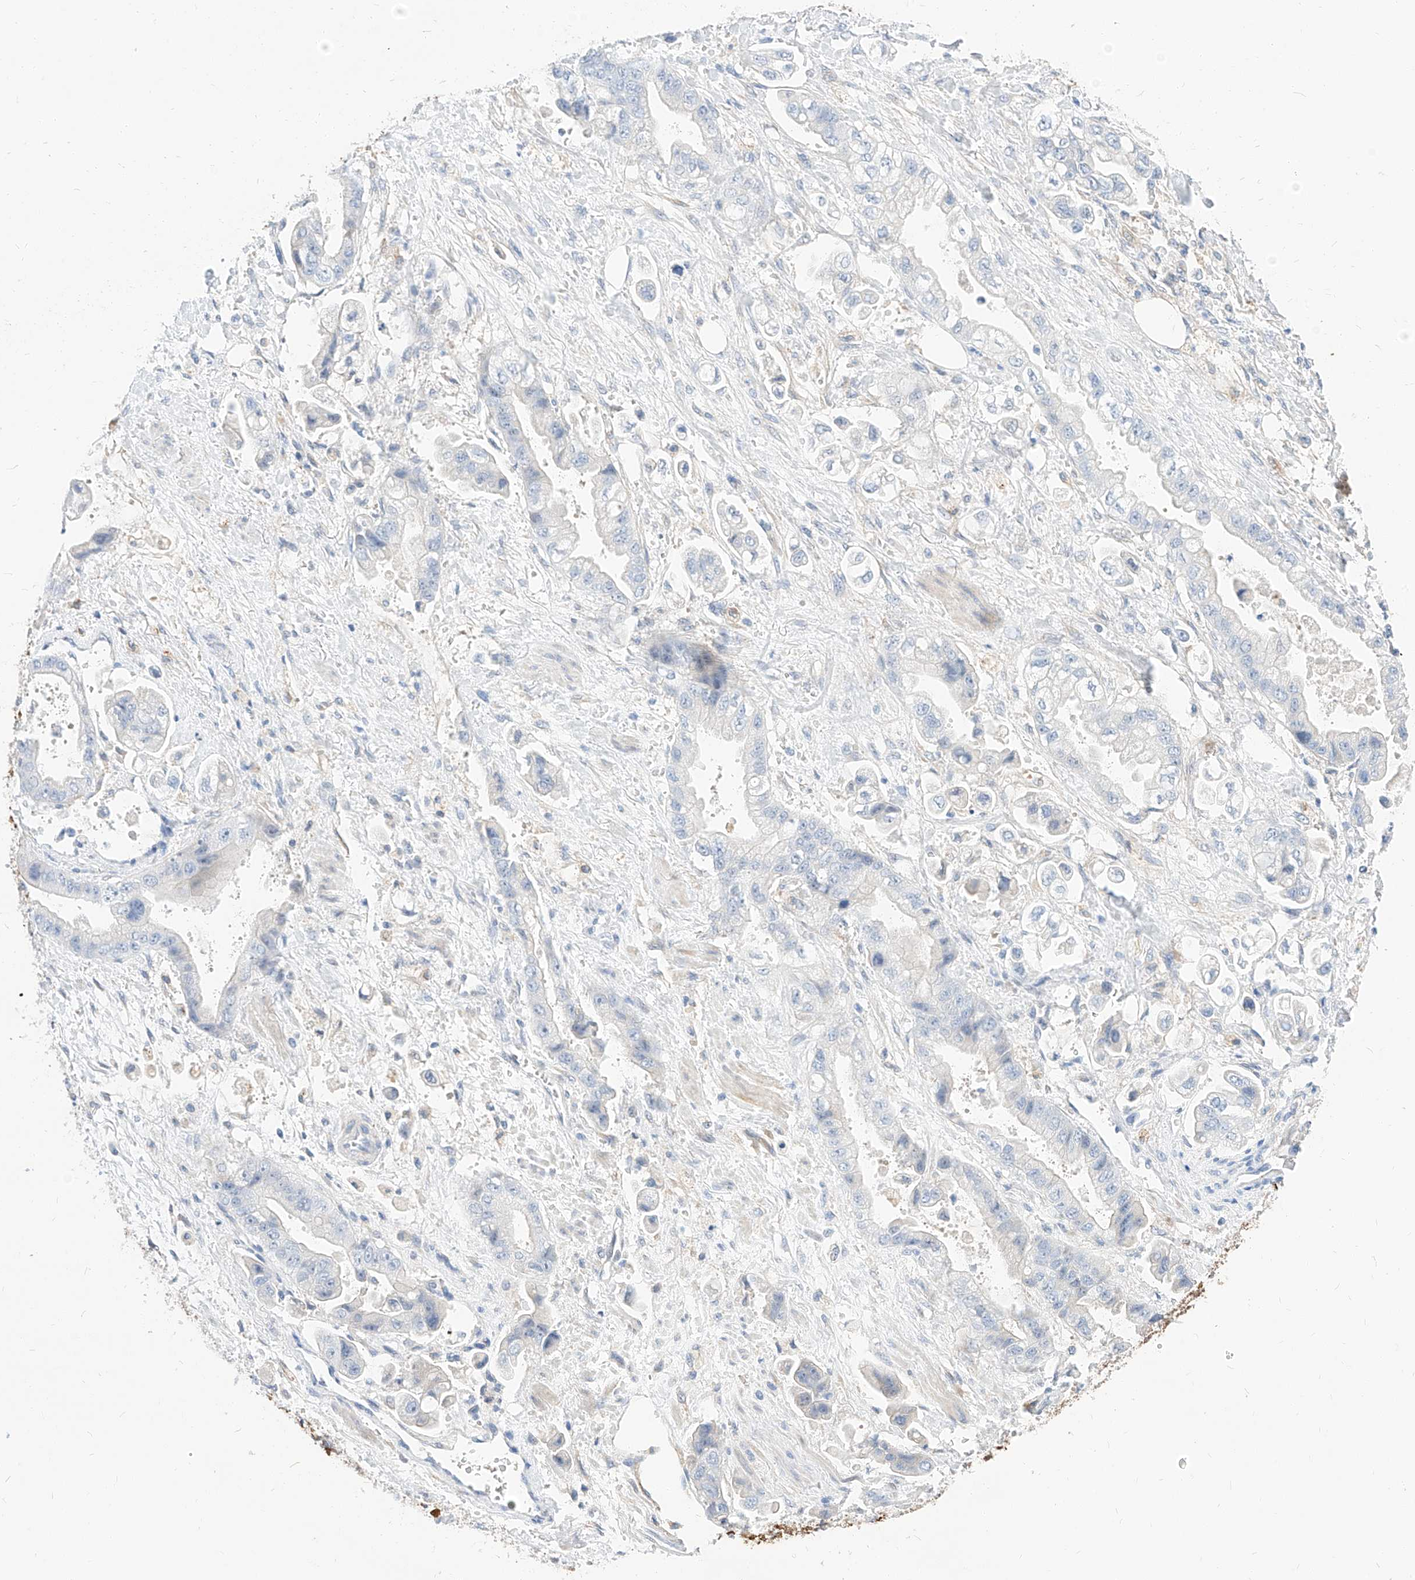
{"staining": {"intensity": "negative", "quantity": "none", "location": "none"}, "tissue": "stomach cancer", "cell_type": "Tumor cells", "image_type": "cancer", "snomed": [{"axis": "morphology", "description": "Adenocarcinoma, NOS"}, {"axis": "topography", "description": "Stomach"}], "caption": "There is no significant expression in tumor cells of stomach adenocarcinoma. (DAB immunohistochemistry (IHC), high magnification).", "gene": "MAP7", "patient": {"sex": "male", "age": 62}}